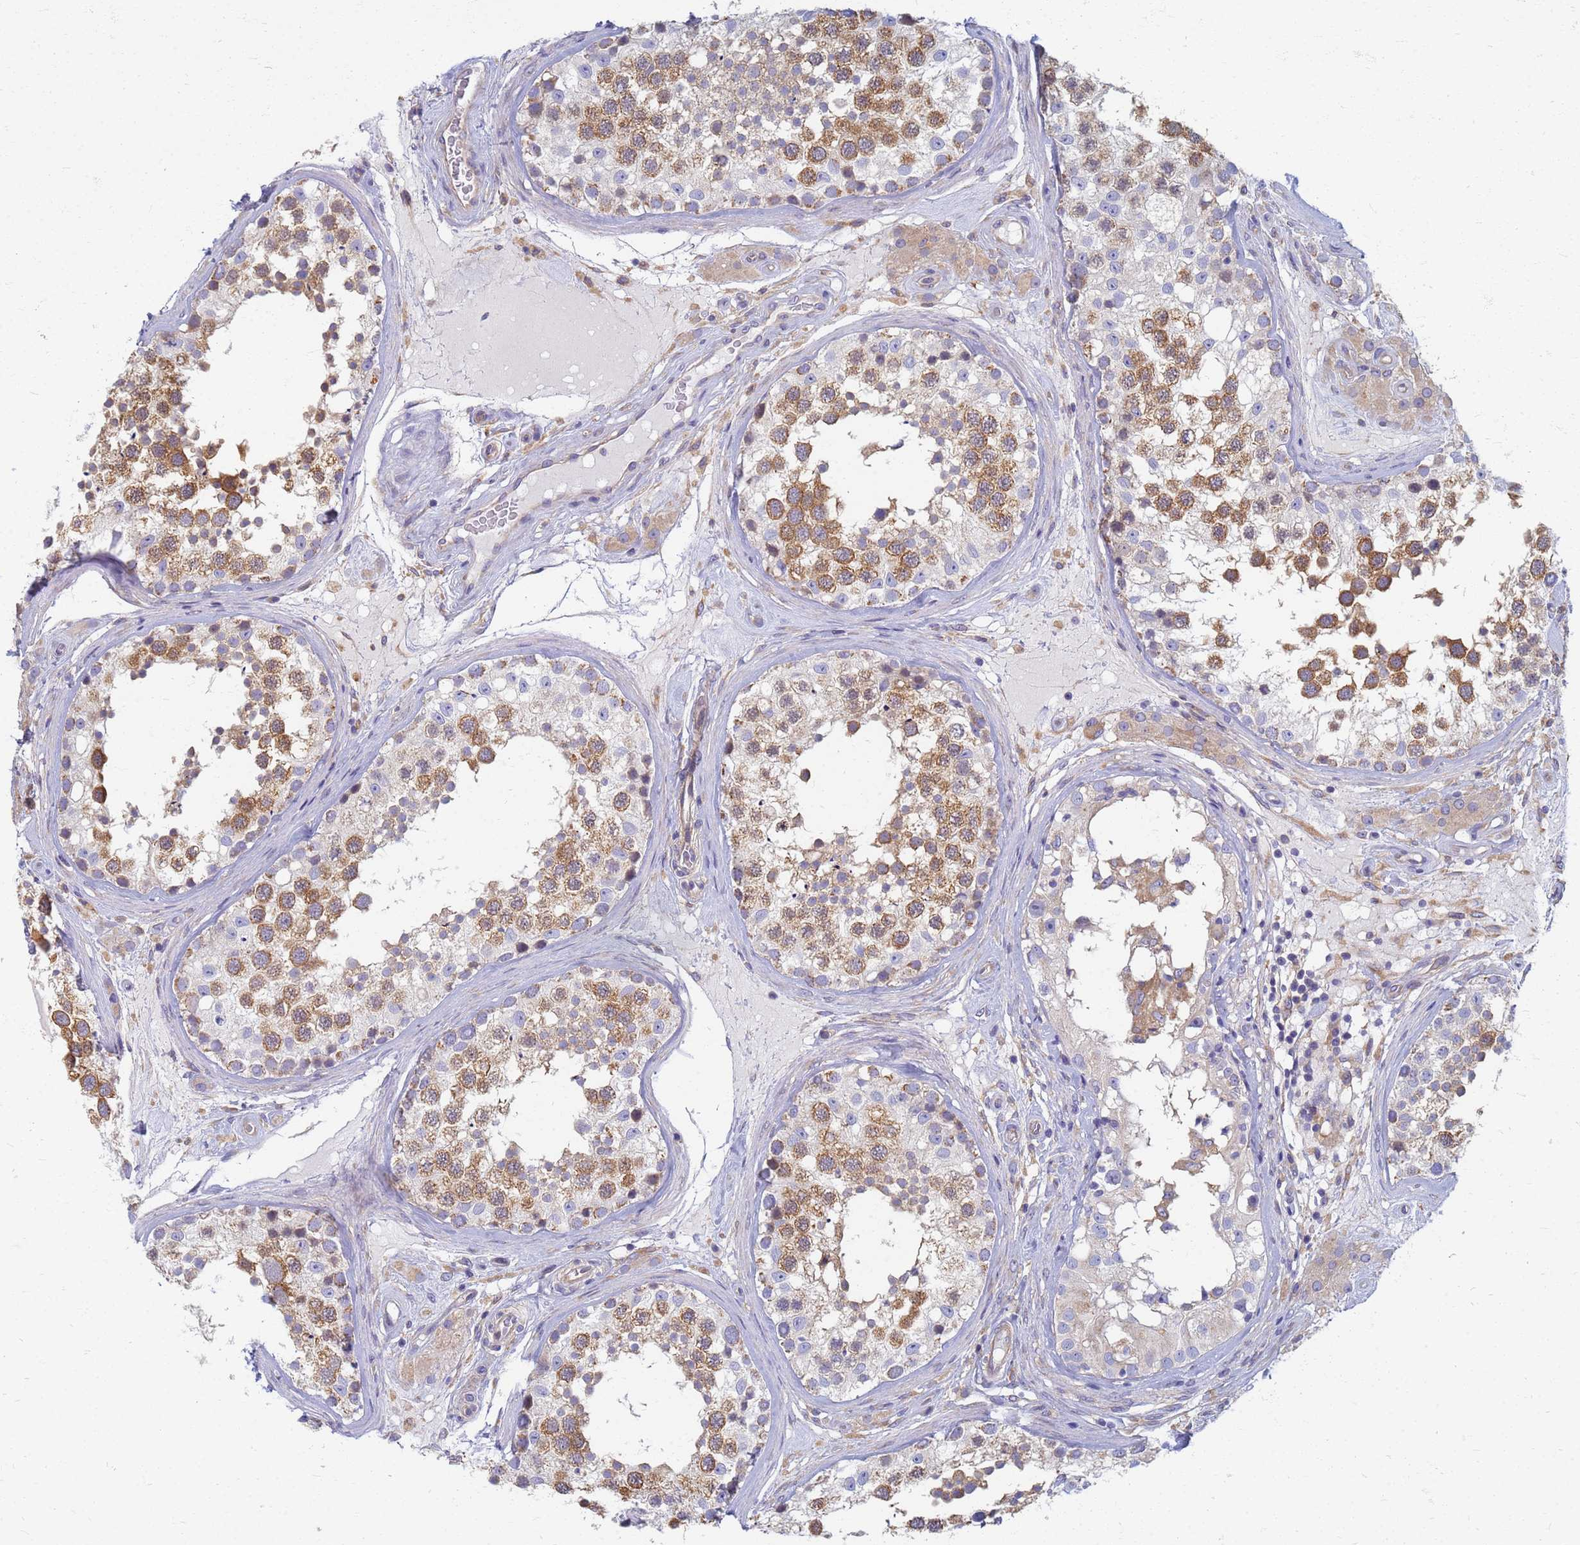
{"staining": {"intensity": "moderate", "quantity": "25%-75%", "location": "cytoplasmic/membranous"}, "tissue": "testis", "cell_type": "Cells in seminiferous ducts", "image_type": "normal", "snomed": [{"axis": "morphology", "description": "Normal tissue, NOS"}, {"axis": "topography", "description": "Testis"}], "caption": "A high-resolution image shows immunohistochemistry (IHC) staining of unremarkable testis, which demonstrates moderate cytoplasmic/membranous expression in approximately 25%-75% of cells in seminiferous ducts.", "gene": "EEA1", "patient": {"sex": "male", "age": 46}}